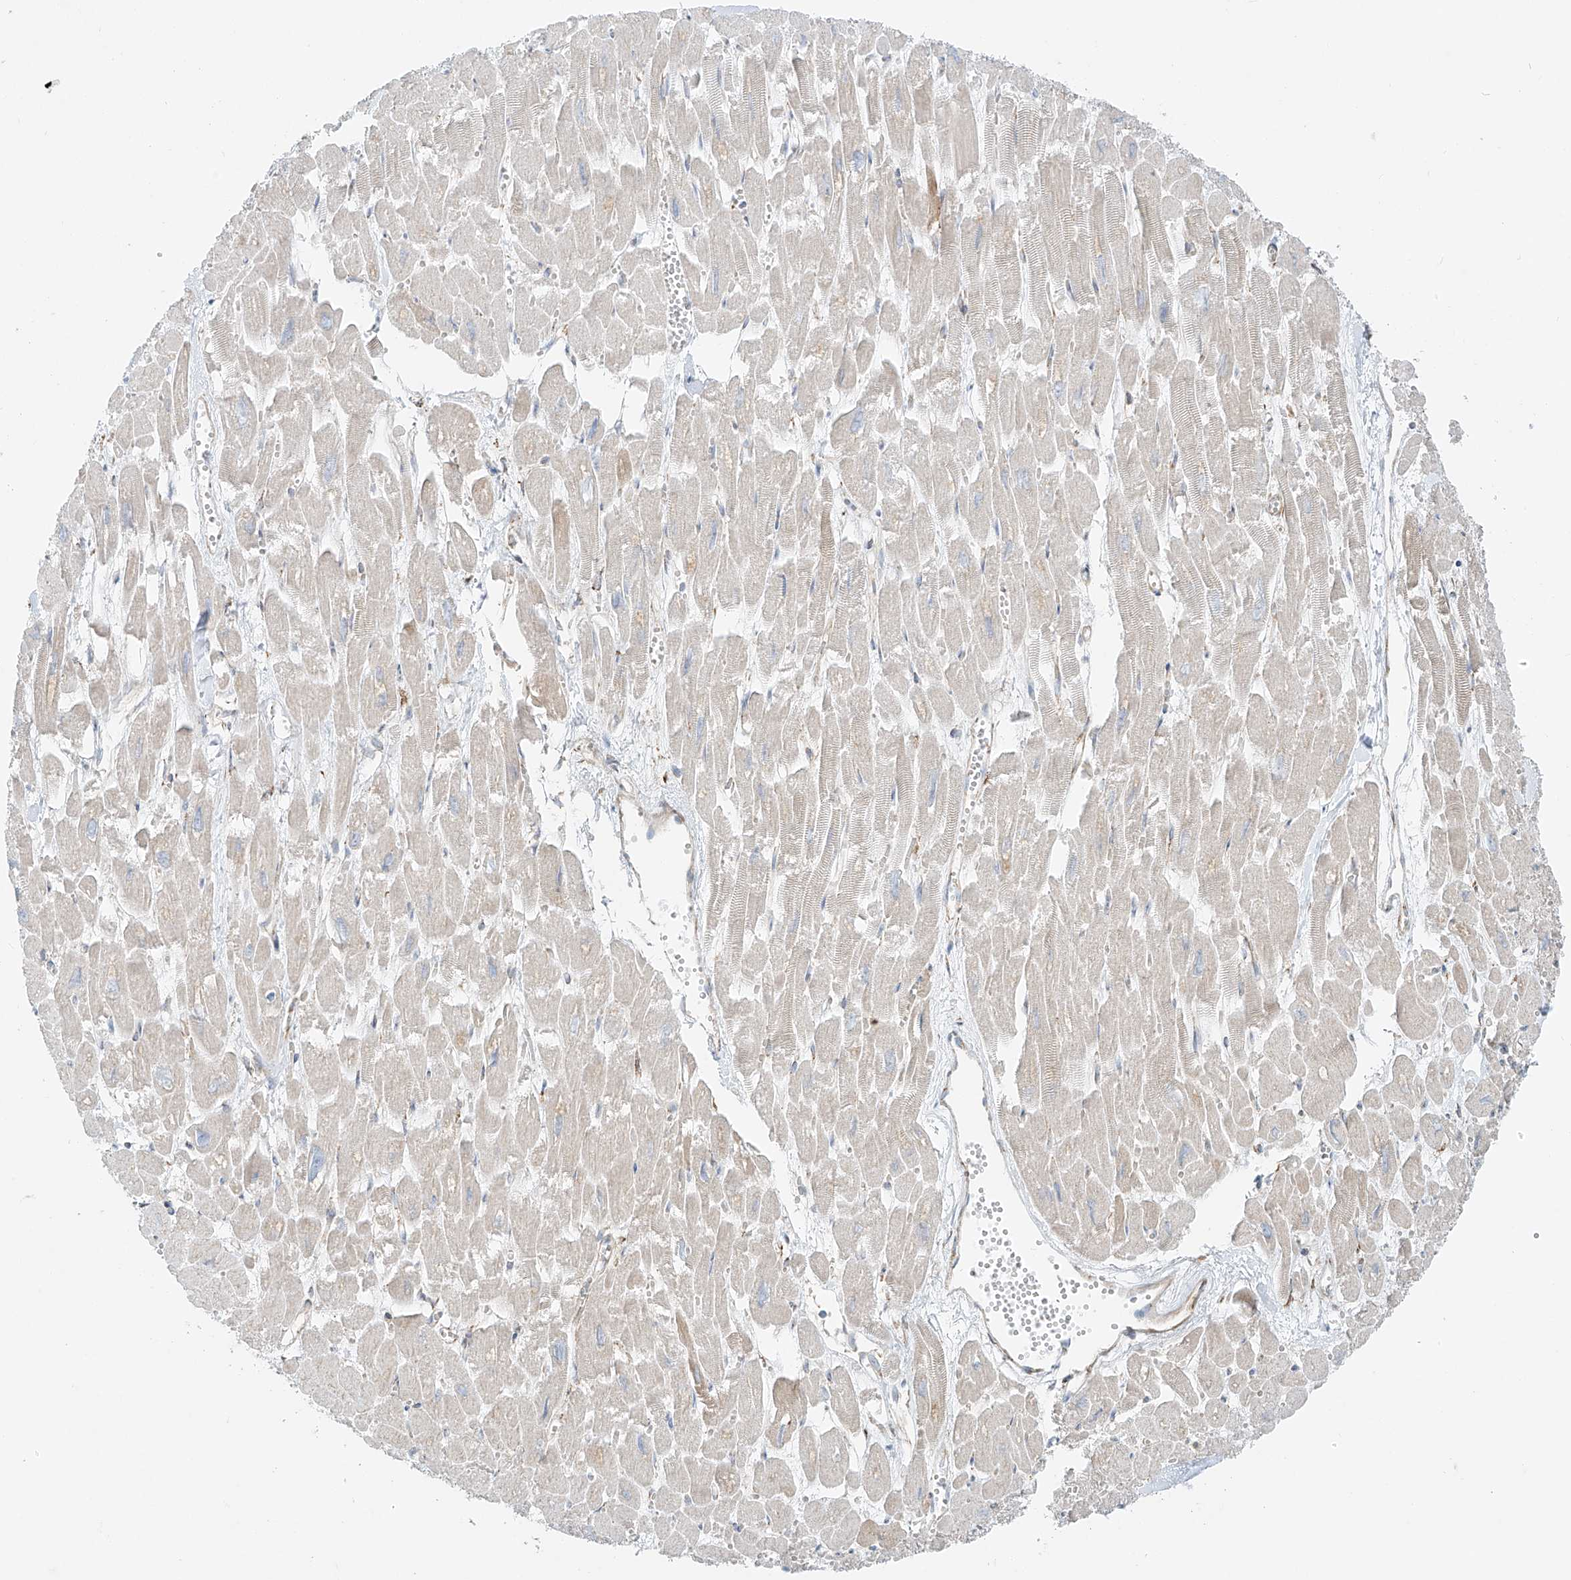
{"staining": {"intensity": "weak", "quantity": "<25%", "location": "cytoplasmic/membranous"}, "tissue": "heart muscle", "cell_type": "Cardiomyocytes", "image_type": "normal", "snomed": [{"axis": "morphology", "description": "Normal tissue, NOS"}, {"axis": "topography", "description": "Heart"}], "caption": "Immunohistochemistry (IHC) of benign human heart muscle shows no positivity in cardiomyocytes.", "gene": "EIPR1", "patient": {"sex": "male", "age": 54}}